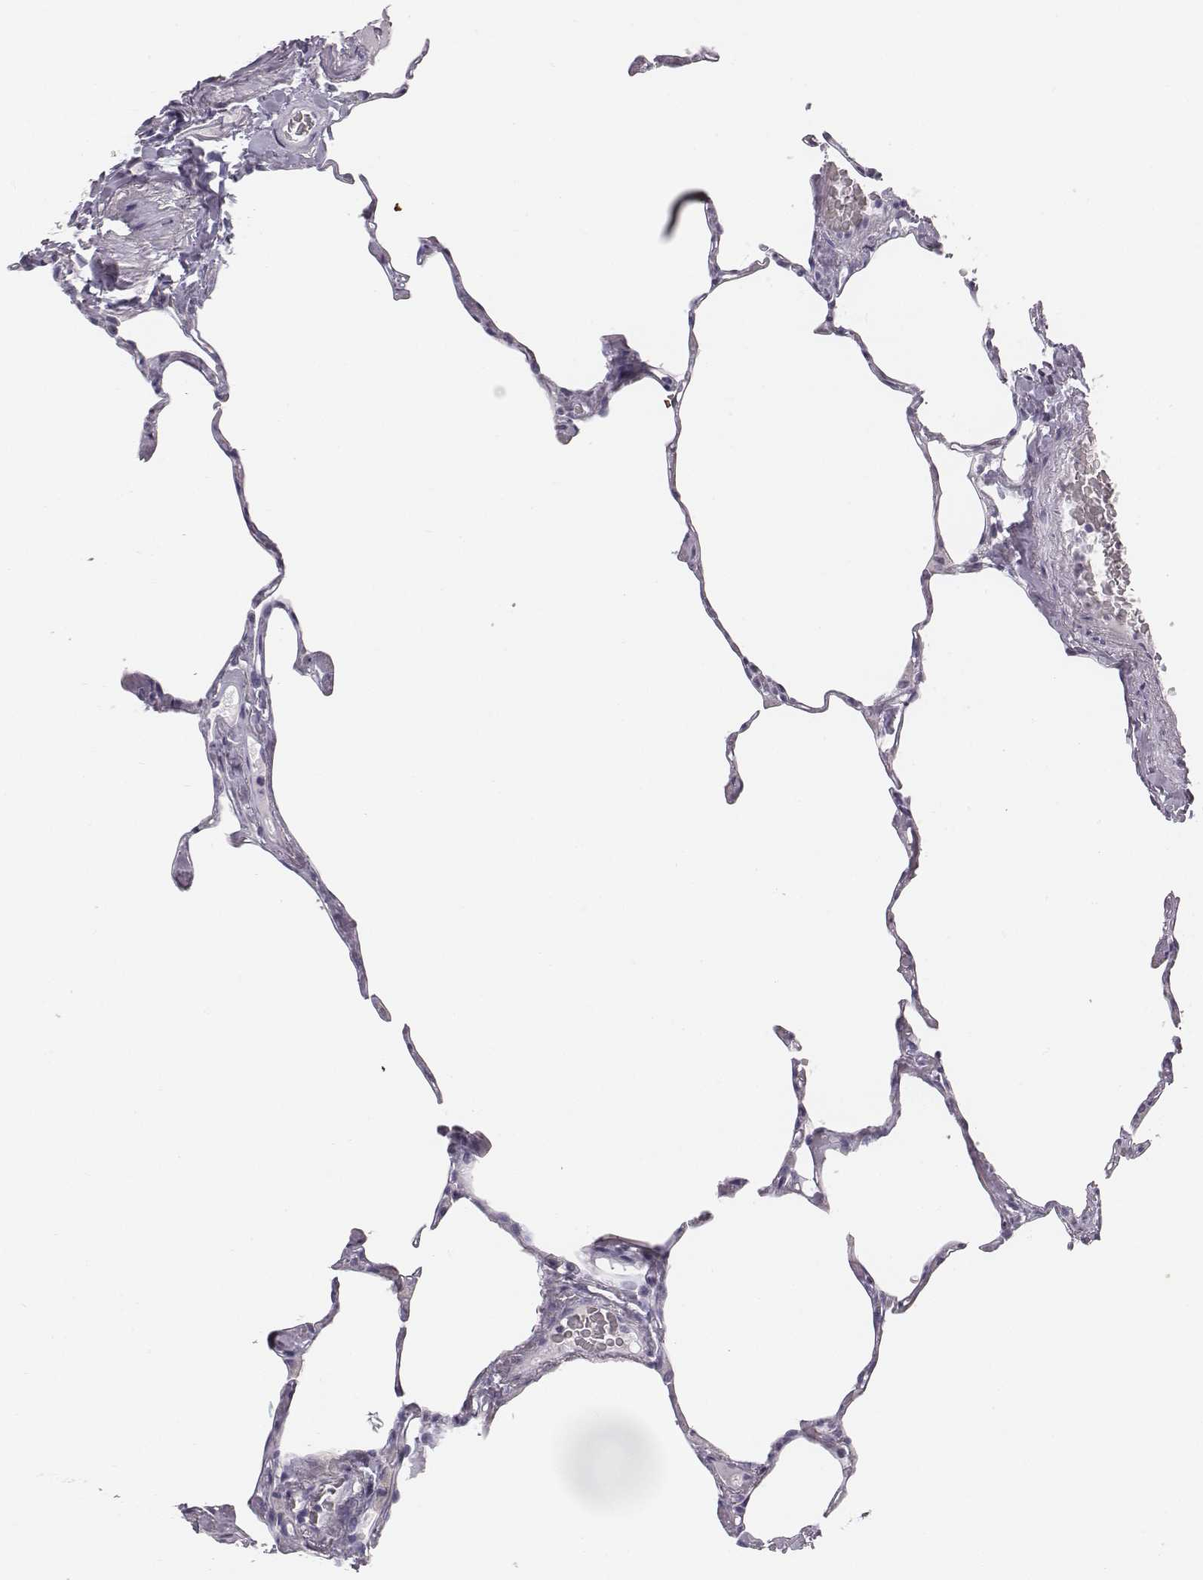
{"staining": {"intensity": "negative", "quantity": "none", "location": "none"}, "tissue": "lung", "cell_type": "Alveolar cells", "image_type": "normal", "snomed": [{"axis": "morphology", "description": "Normal tissue, NOS"}, {"axis": "topography", "description": "Lung"}], "caption": "Immunohistochemistry (IHC) of unremarkable human lung demonstrates no positivity in alveolar cells. Nuclei are stained in blue.", "gene": "HBZ", "patient": {"sex": "male", "age": 65}}